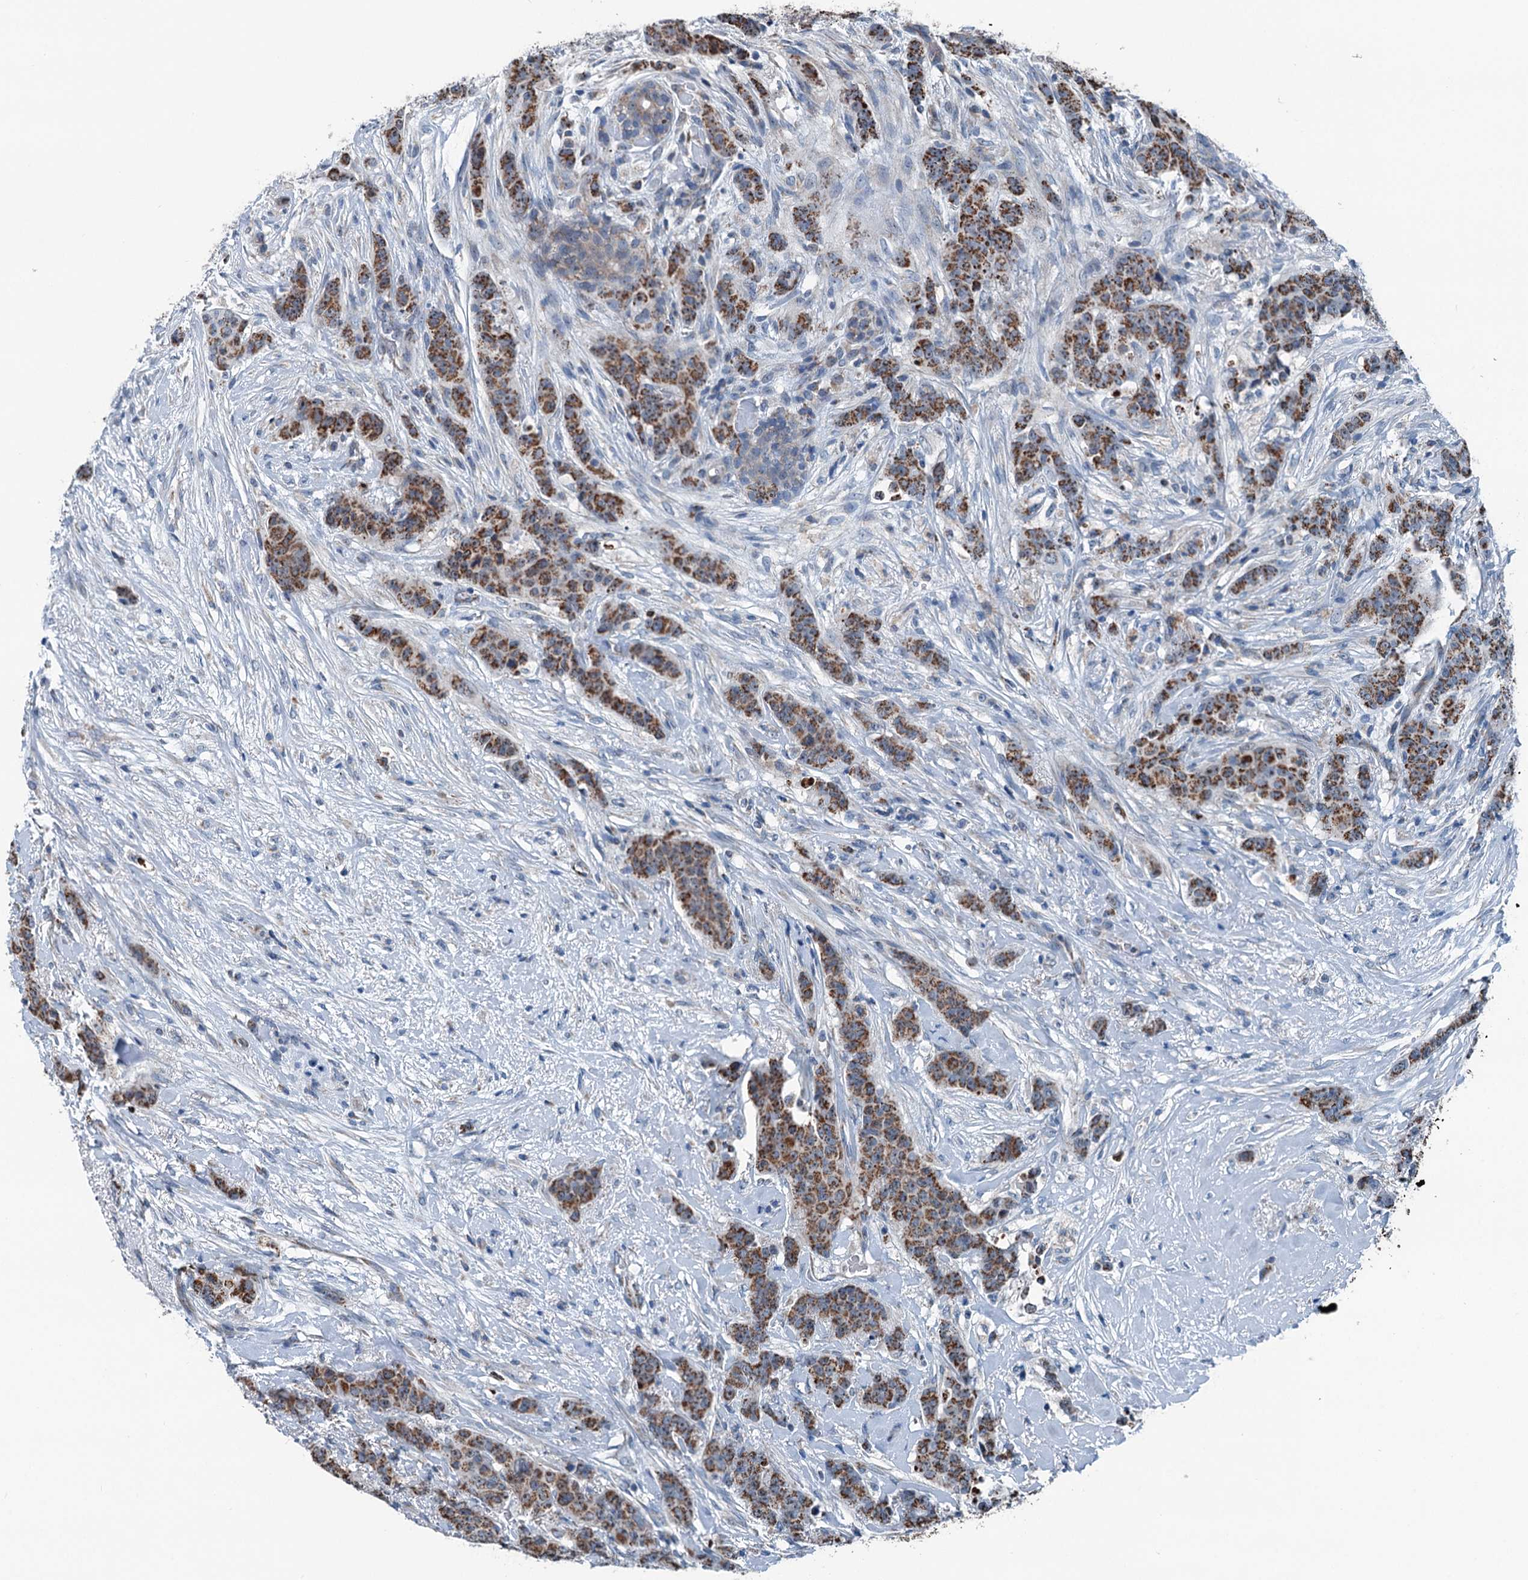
{"staining": {"intensity": "strong", "quantity": ">75%", "location": "cytoplasmic/membranous"}, "tissue": "breast cancer", "cell_type": "Tumor cells", "image_type": "cancer", "snomed": [{"axis": "morphology", "description": "Duct carcinoma"}, {"axis": "topography", "description": "Breast"}], "caption": "A brown stain highlights strong cytoplasmic/membranous positivity of a protein in breast cancer (intraductal carcinoma) tumor cells.", "gene": "TRPT1", "patient": {"sex": "female", "age": 40}}